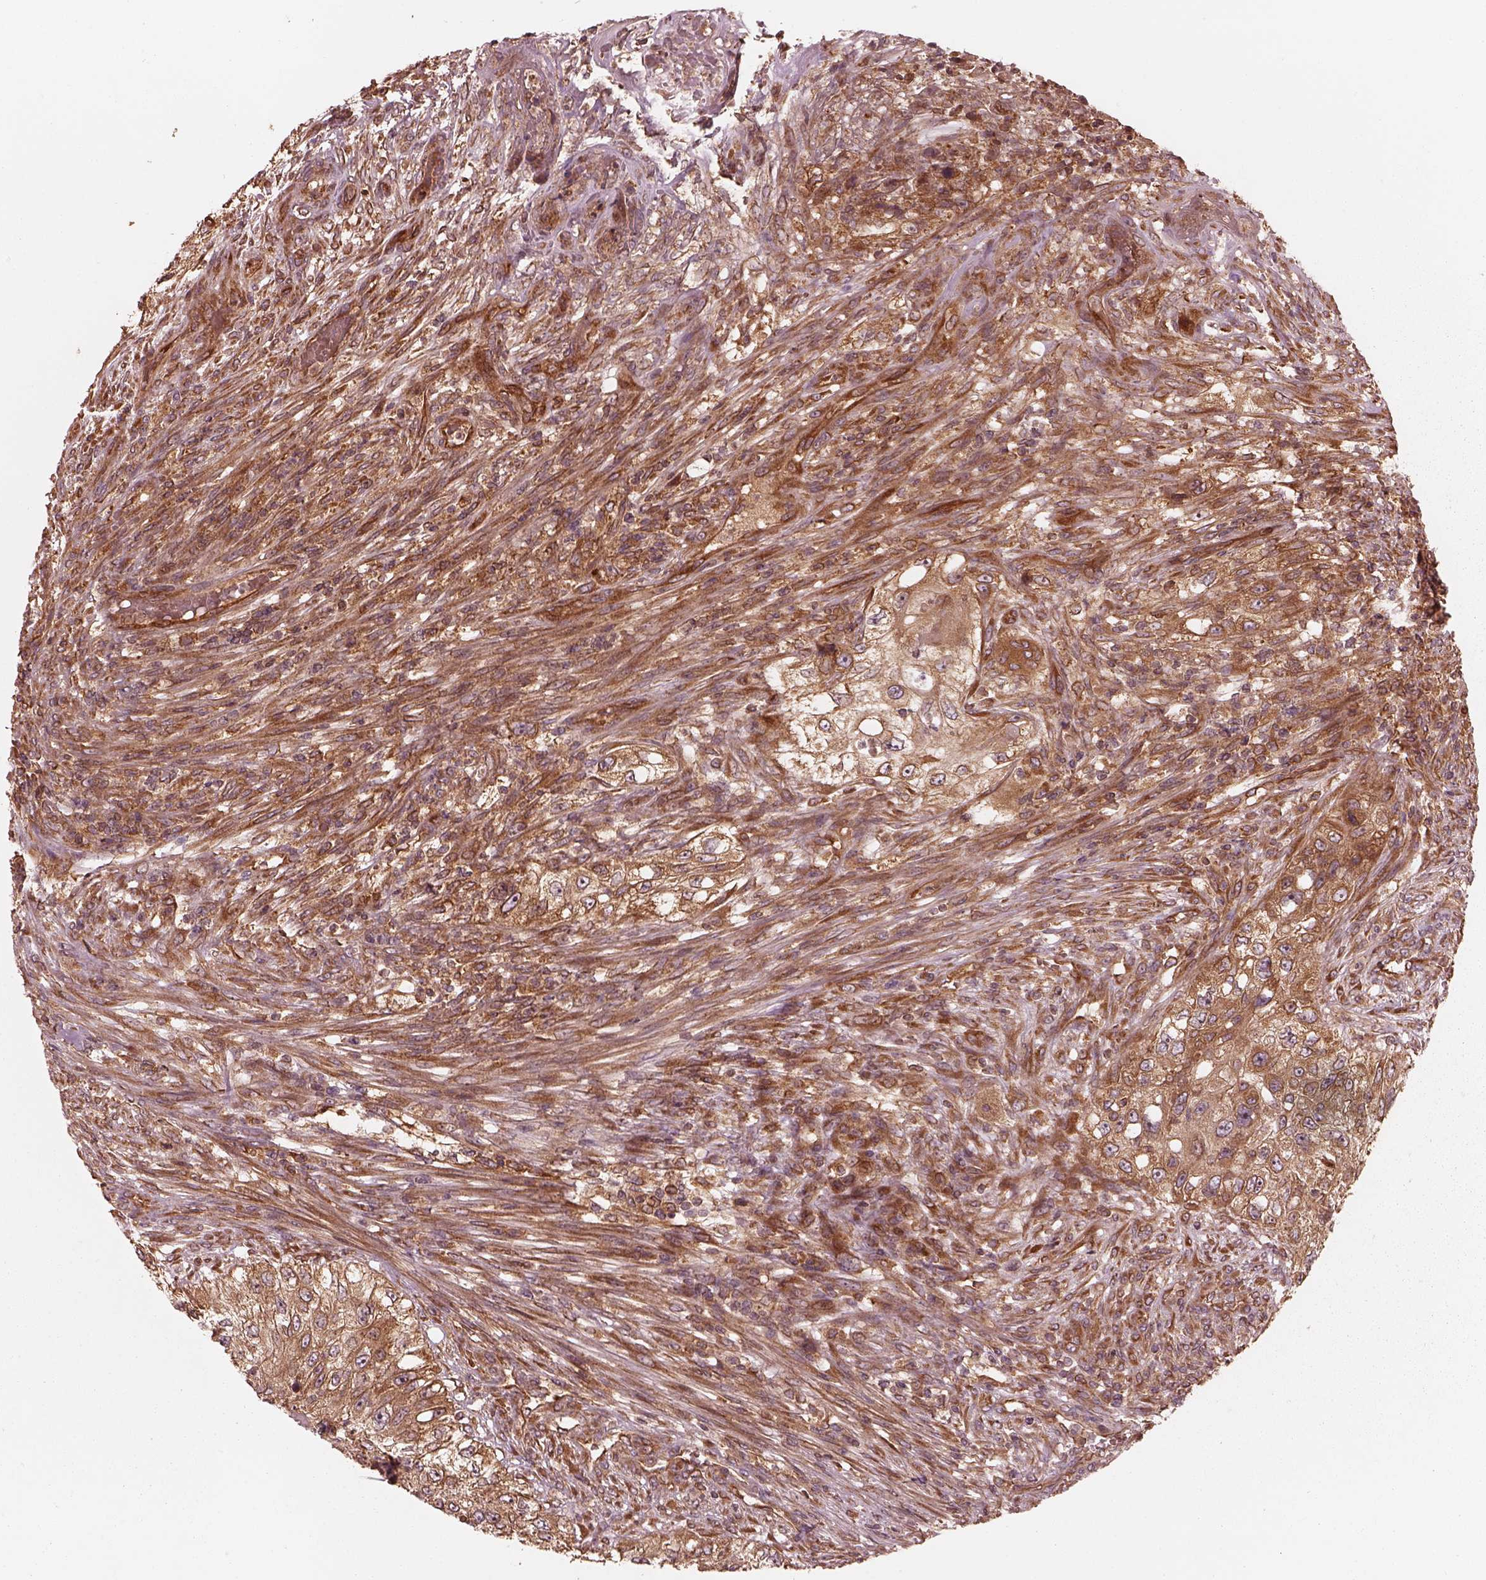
{"staining": {"intensity": "moderate", "quantity": ">75%", "location": "cytoplasmic/membranous"}, "tissue": "urothelial cancer", "cell_type": "Tumor cells", "image_type": "cancer", "snomed": [{"axis": "morphology", "description": "Urothelial carcinoma, High grade"}, {"axis": "topography", "description": "Urinary bladder"}], "caption": "Human urothelial carcinoma (high-grade) stained for a protein (brown) exhibits moderate cytoplasmic/membranous positive expression in about >75% of tumor cells.", "gene": "PIK3R2", "patient": {"sex": "female", "age": 60}}